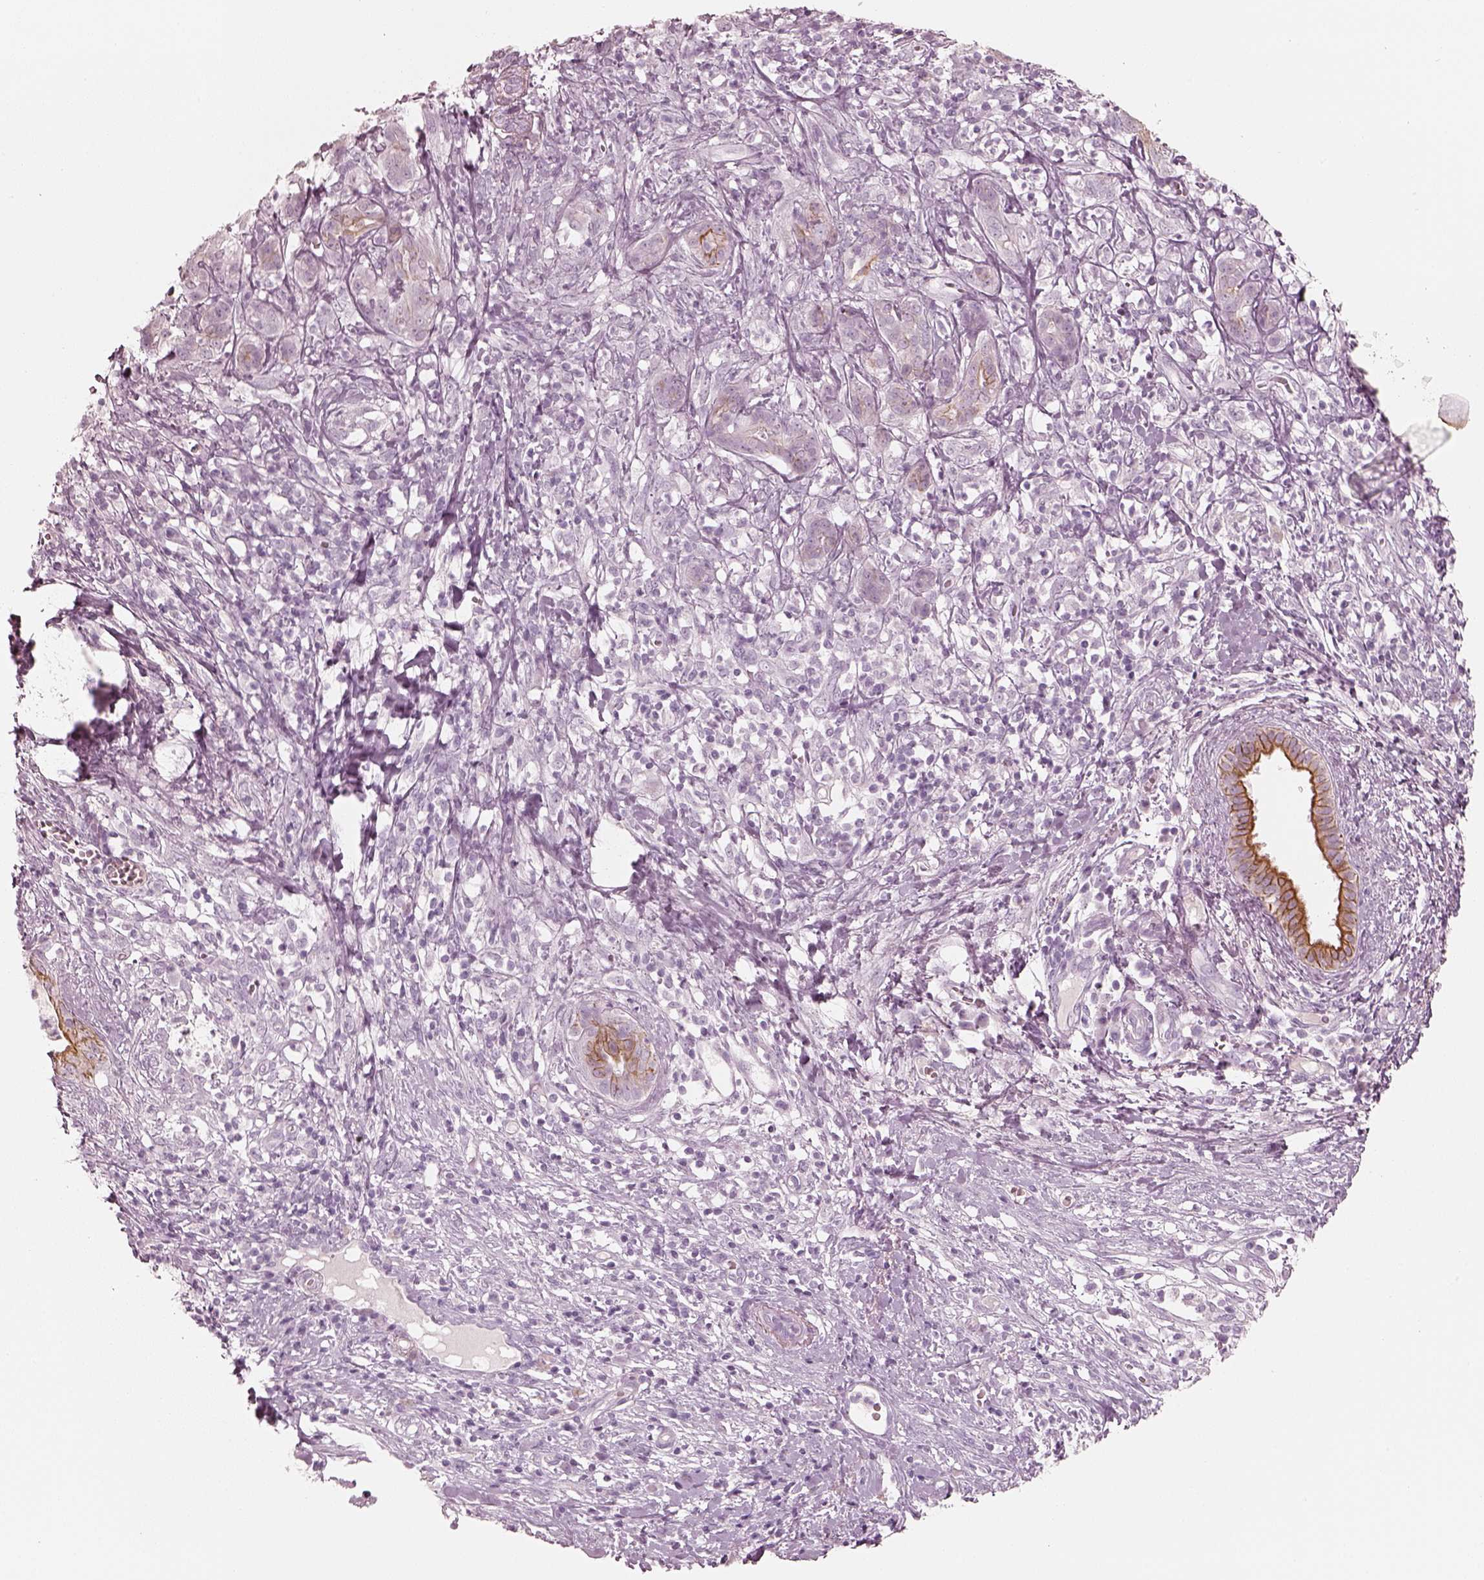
{"staining": {"intensity": "negative", "quantity": "none", "location": "none"}, "tissue": "pancreatic cancer", "cell_type": "Tumor cells", "image_type": "cancer", "snomed": [{"axis": "morphology", "description": "Adenocarcinoma, NOS"}, {"axis": "topography", "description": "Pancreas"}], "caption": "High magnification brightfield microscopy of pancreatic cancer (adenocarcinoma) stained with DAB (3,3'-diaminobenzidine) (brown) and counterstained with hematoxylin (blue): tumor cells show no significant expression.", "gene": "PON3", "patient": {"sex": "male", "age": 61}}